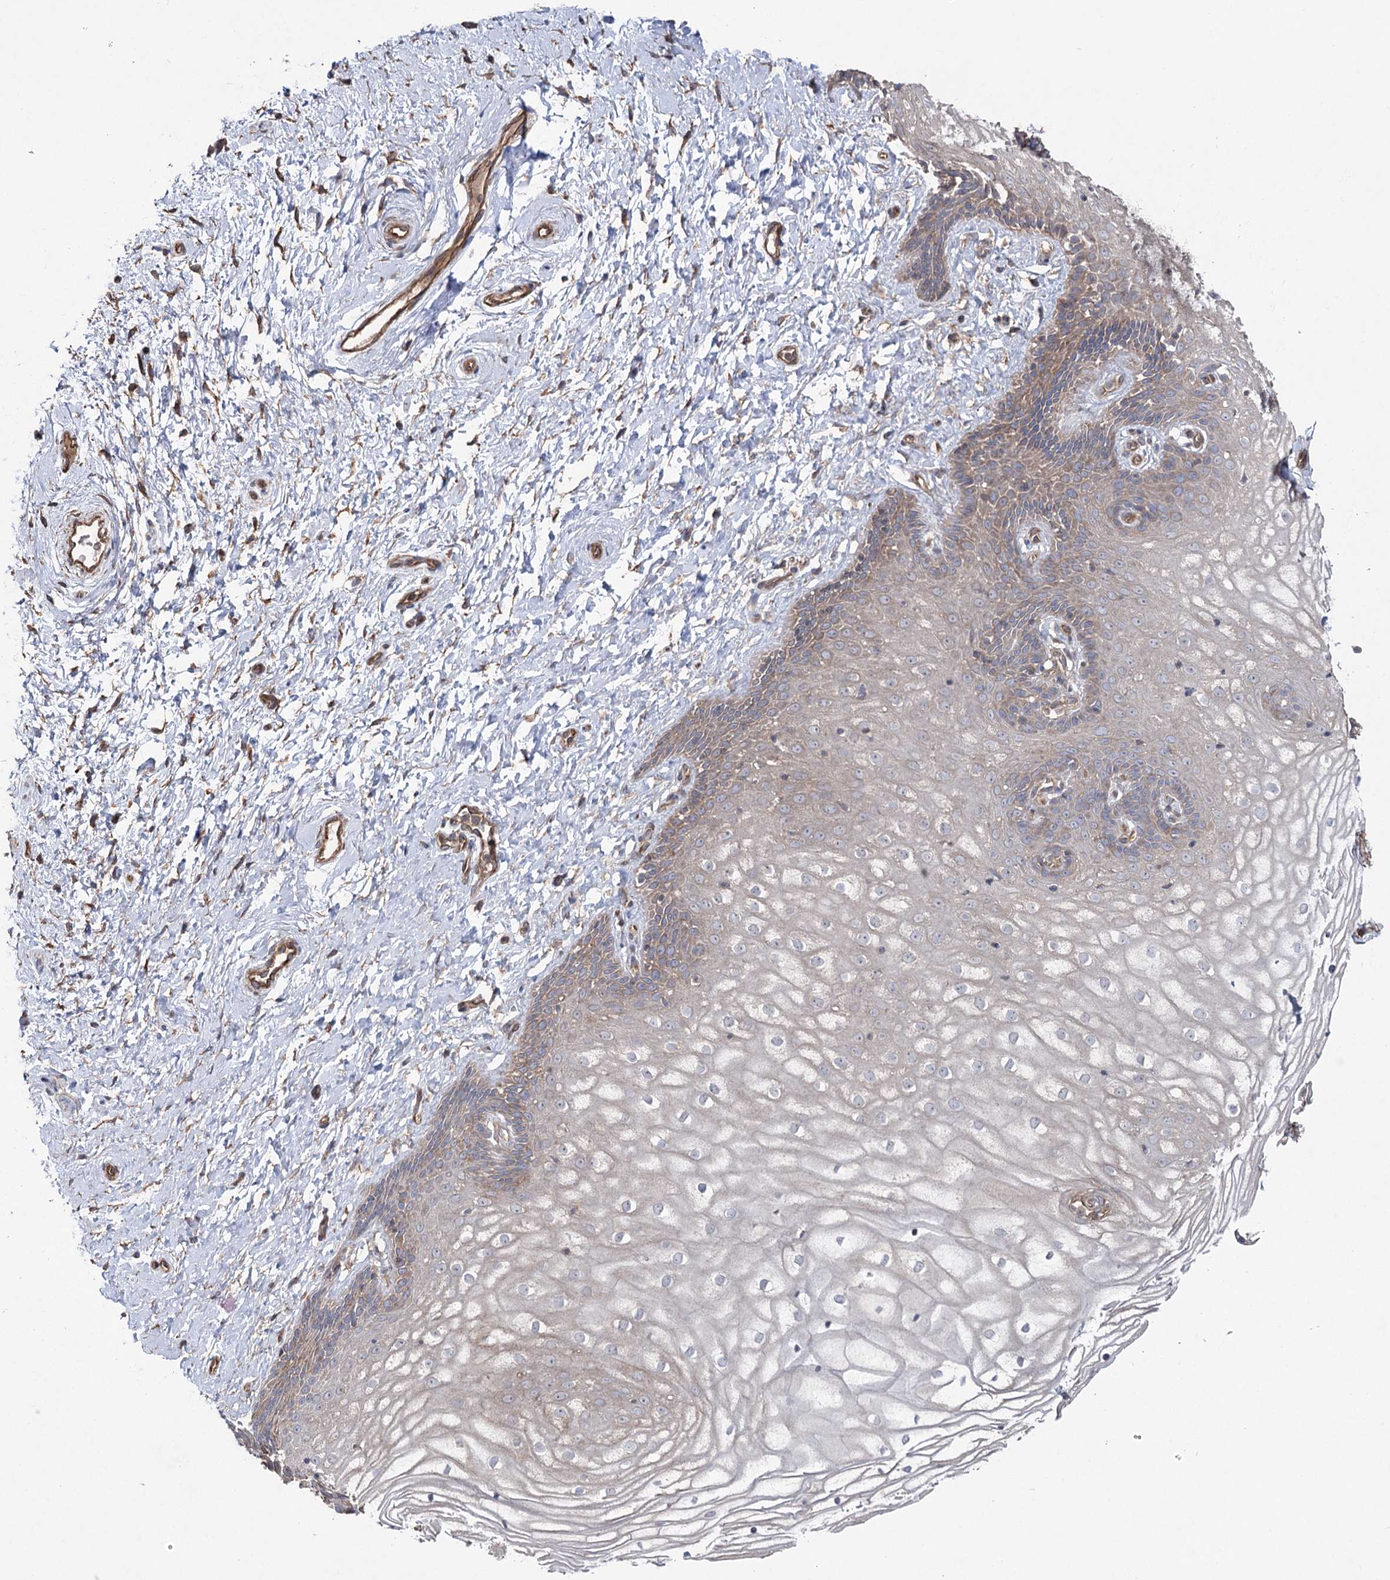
{"staining": {"intensity": "weak", "quantity": "25%-75%", "location": "cytoplasmic/membranous"}, "tissue": "vagina", "cell_type": "Squamous epithelial cells", "image_type": "normal", "snomed": [{"axis": "morphology", "description": "Normal tissue, NOS"}, {"axis": "topography", "description": "Vagina"}, {"axis": "topography", "description": "Cervix"}], "caption": "Normal vagina exhibits weak cytoplasmic/membranous positivity in about 25%-75% of squamous epithelial cells The staining was performed using DAB (3,3'-diaminobenzidine) to visualize the protein expression in brown, while the nuclei were stained in blue with hematoxylin (Magnification: 20x)..", "gene": "LARS2", "patient": {"sex": "female", "age": 40}}